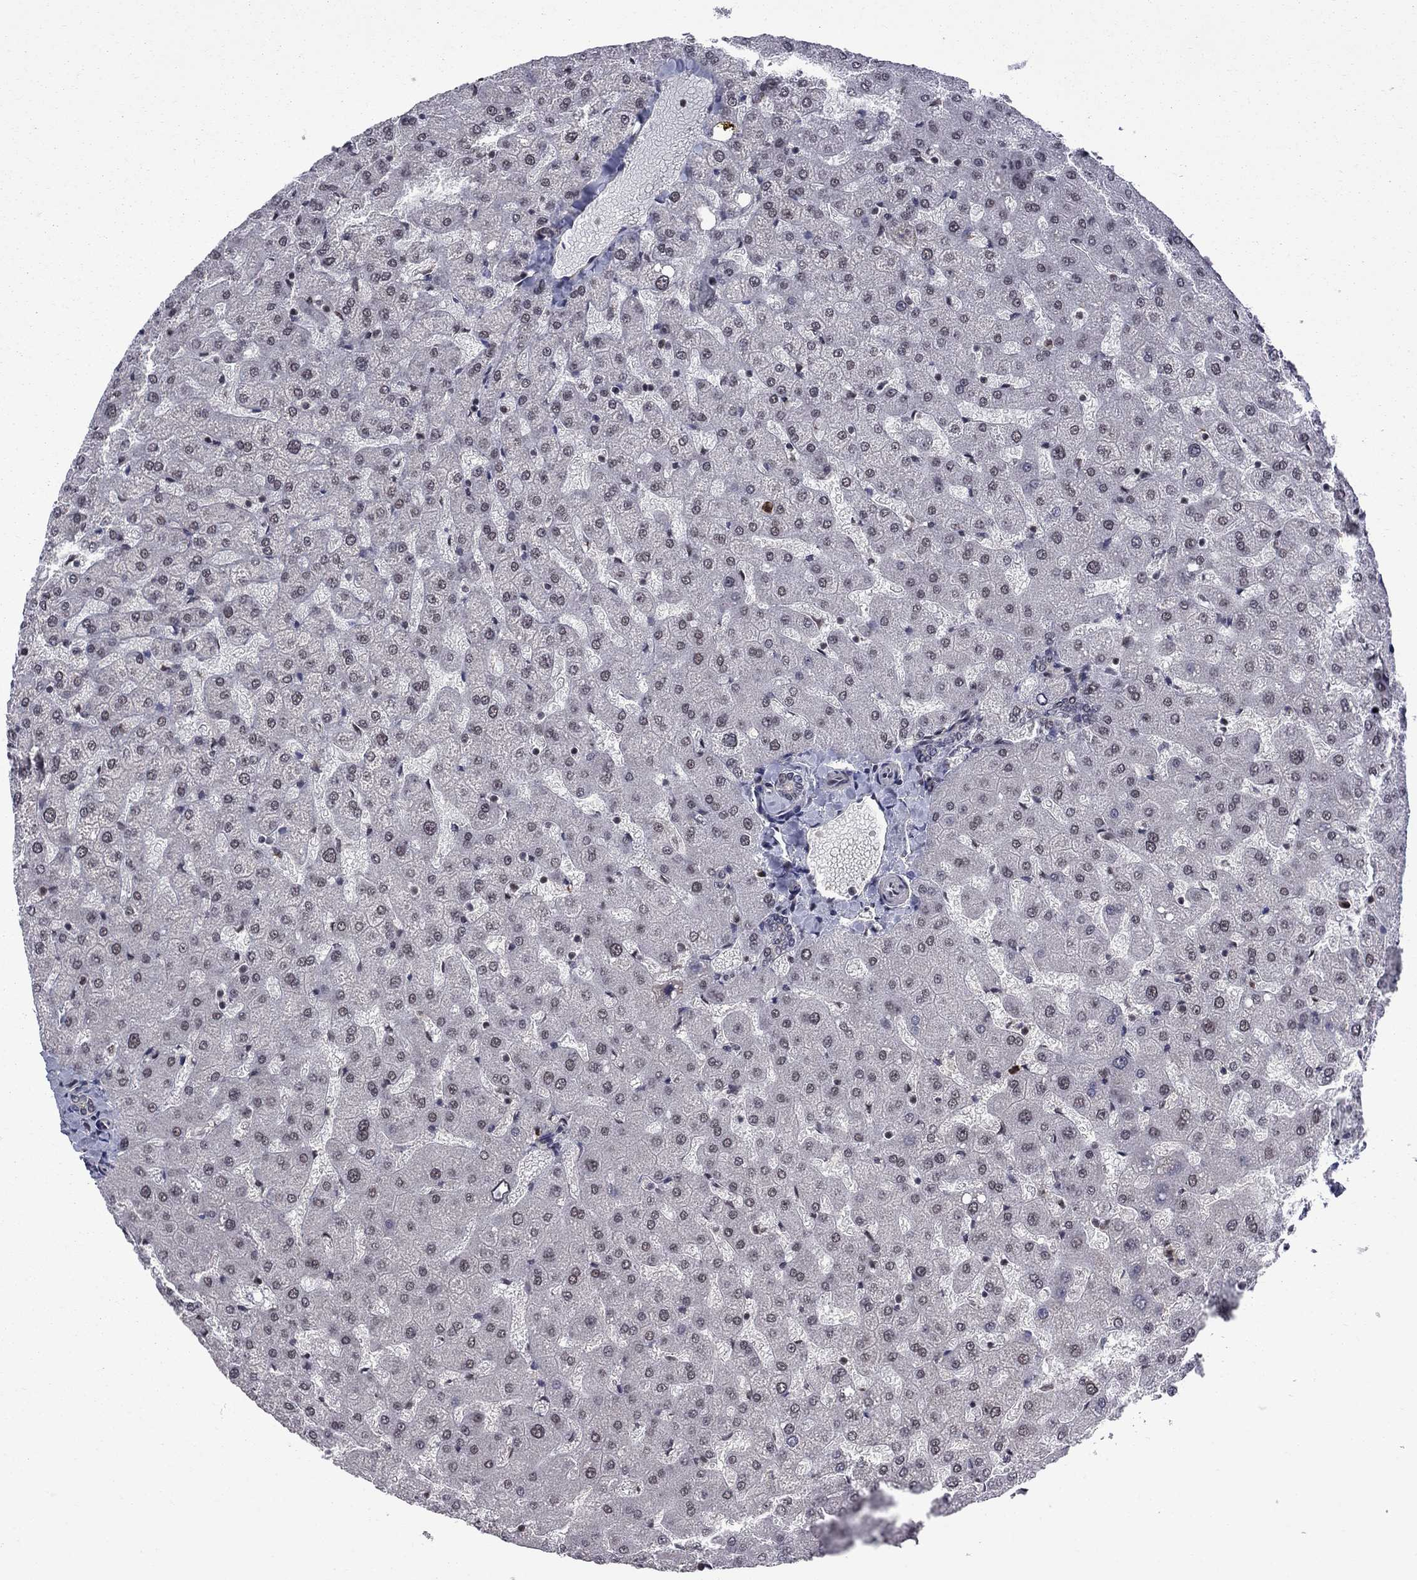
{"staining": {"intensity": "negative", "quantity": "none", "location": "none"}, "tissue": "liver", "cell_type": "Cholangiocytes", "image_type": "normal", "snomed": [{"axis": "morphology", "description": "Normal tissue, NOS"}, {"axis": "topography", "description": "Liver"}], "caption": "A high-resolution image shows immunohistochemistry staining of normal liver, which demonstrates no significant positivity in cholangiocytes.", "gene": "BRF1", "patient": {"sex": "female", "age": 50}}